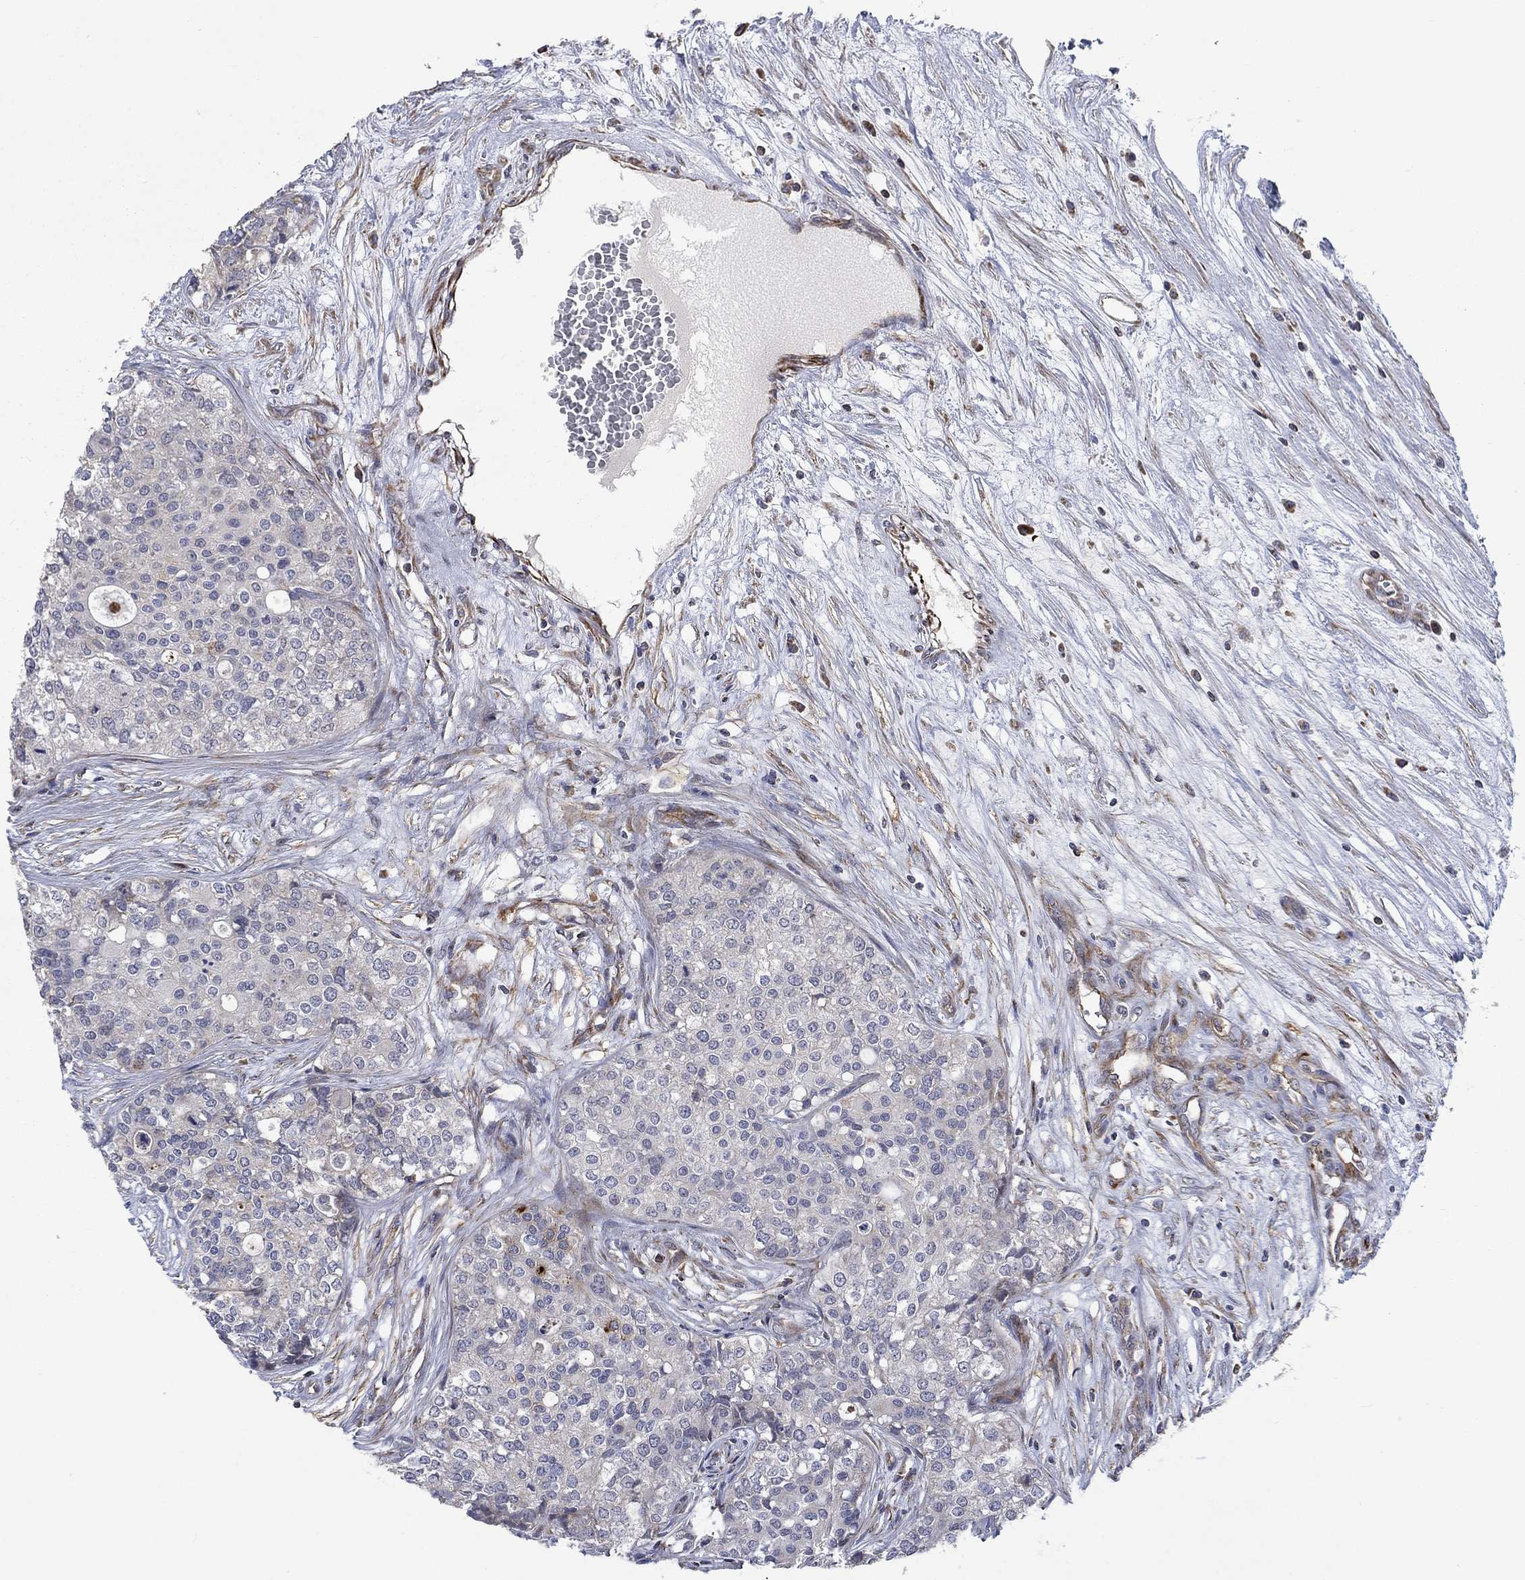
{"staining": {"intensity": "negative", "quantity": "none", "location": "none"}, "tissue": "carcinoid", "cell_type": "Tumor cells", "image_type": "cancer", "snomed": [{"axis": "morphology", "description": "Carcinoid, malignant, NOS"}, {"axis": "topography", "description": "Colon"}], "caption": "DAB immunohistochemical staining of carcinoid (malignant) displays no significant staining in tumor cells.", "gene": "NDUFC1", "patient": {"sex": "male", "age": 81}}